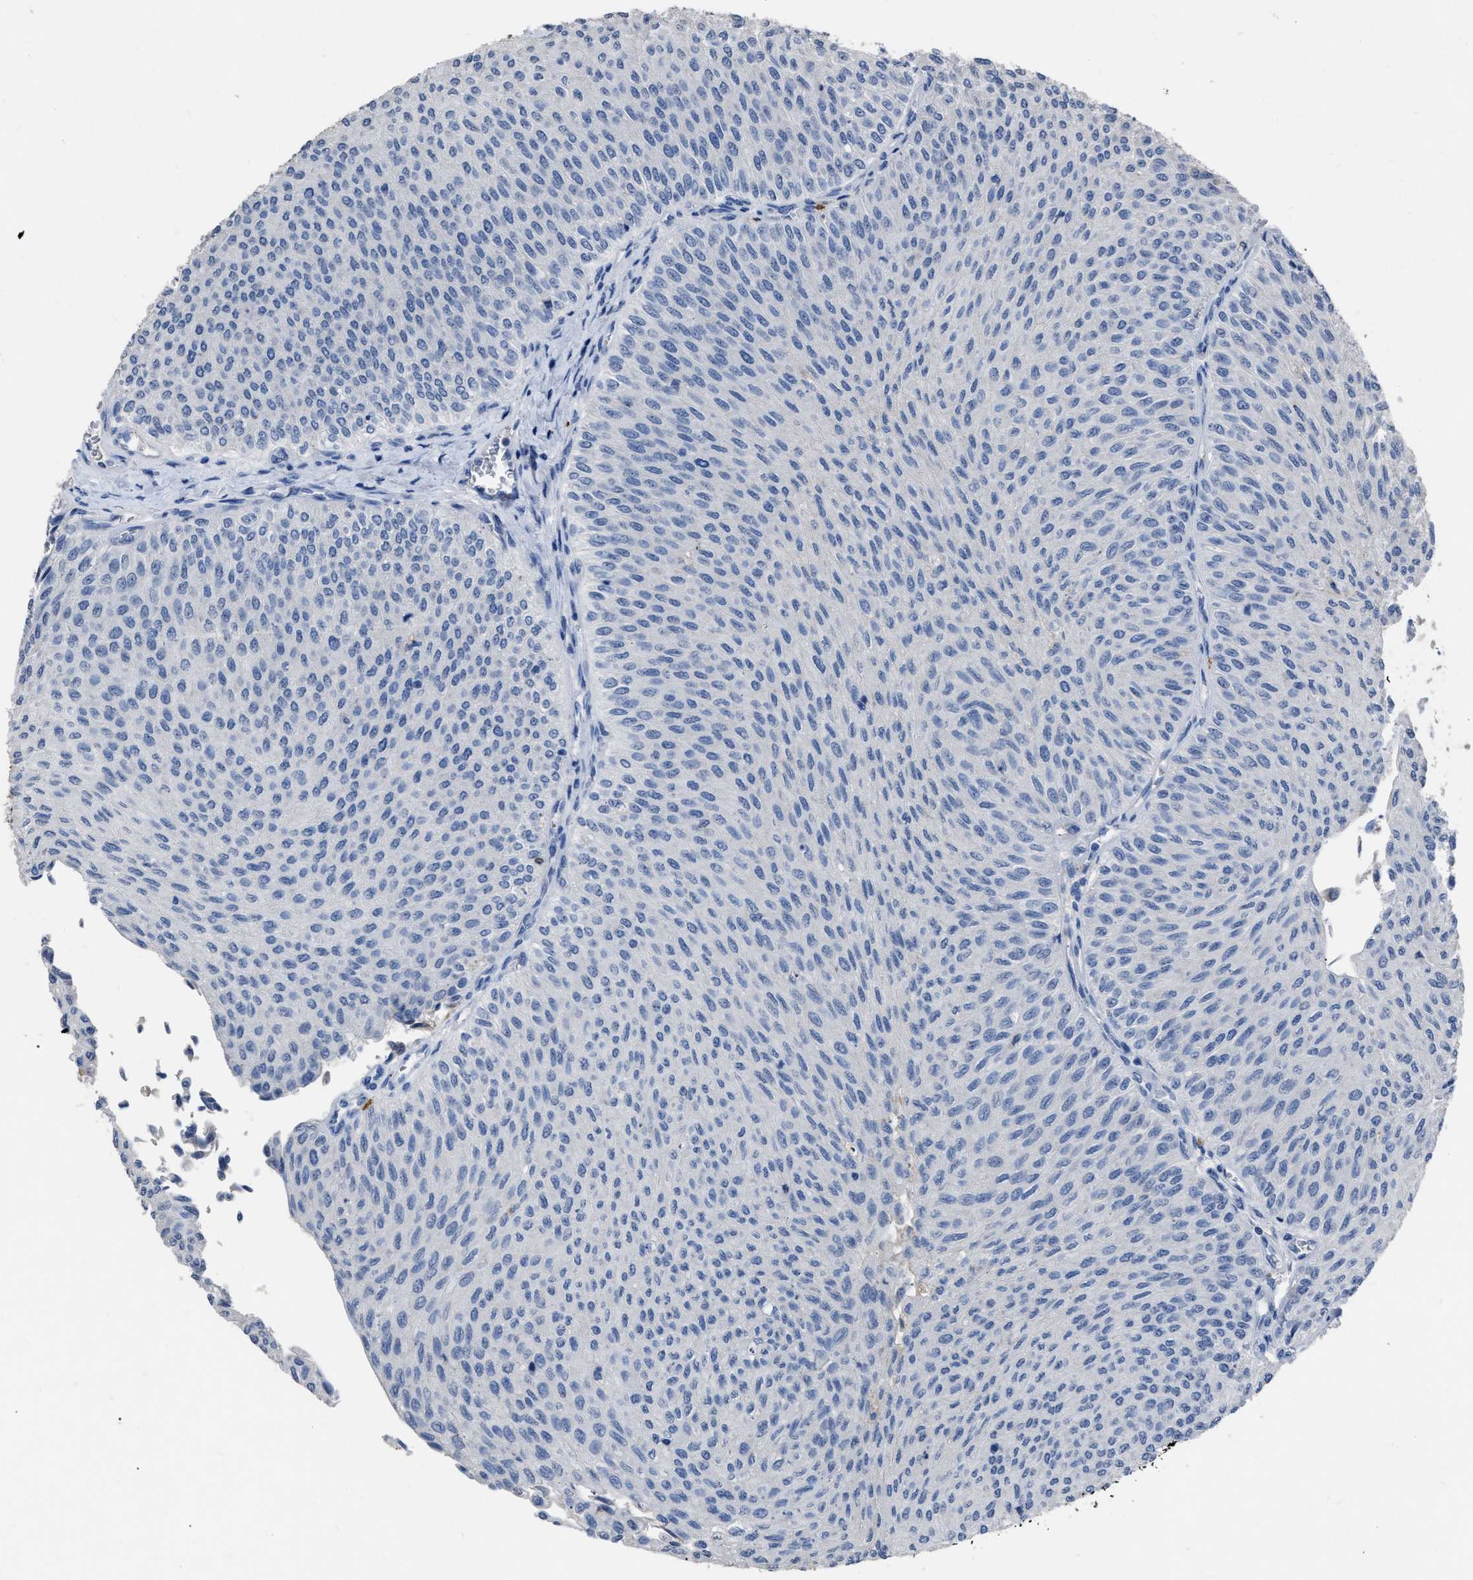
{"staining": {"intensity": "negative", "quantity": "none", "location": "none"}, "tissue": "urothelial cancer", "cell_type": "Tumor cells", "image_type": "cancer", "snomed": [{"axis": "morphology", "description": "Urothelial carcinoma, Low grade"}, {"axis": "topography", "description": "Urinary bladder"}], "caption": "Tumor cells are negative for protein expression in human urothelial cancer.", "gene": "HABP2", "patient": {"sex": "male", "age": 78}}